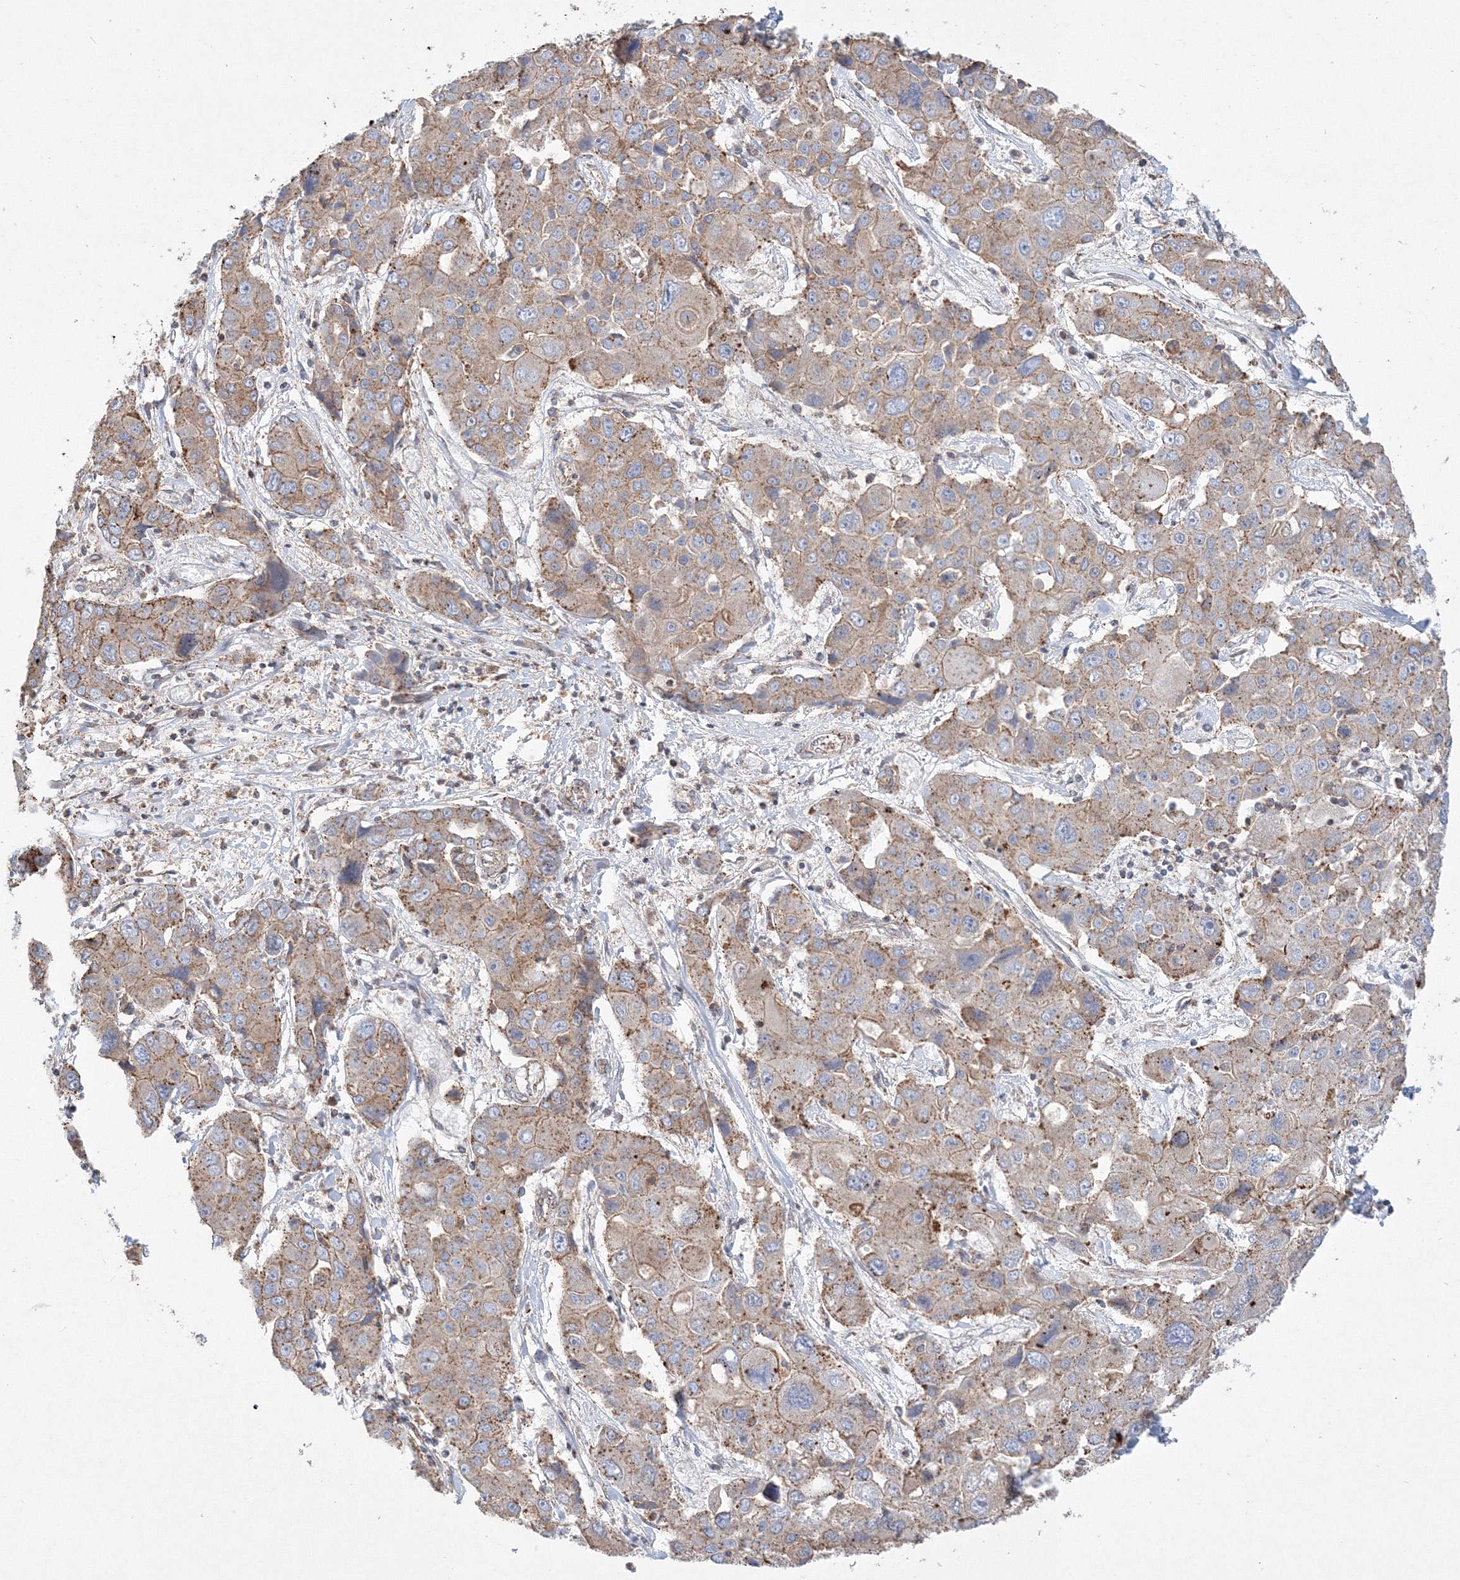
{"staining": {"intensity": "moderate", "quantity": "25%-75%", "location": "cytoplasmic/membranous"}, "tissue": "liver cancer", "cell_type": "Tumor cells", "image_type": "cancer", "snomed": [{"axis": "morphology", "description": "Cholangiocarcinoma"}, {"axis": "topography", "description": "Liver"}], "caption": "Approximately 25%-75% of tumor cells in human liver cancer (cholangiocarcinoma) display moderate cytoplasmic/membranous protein expression as visualized by brown immunohistochemical staining.", "gene": "AASDH", "patient": {"sex": "male", "age": 67}}